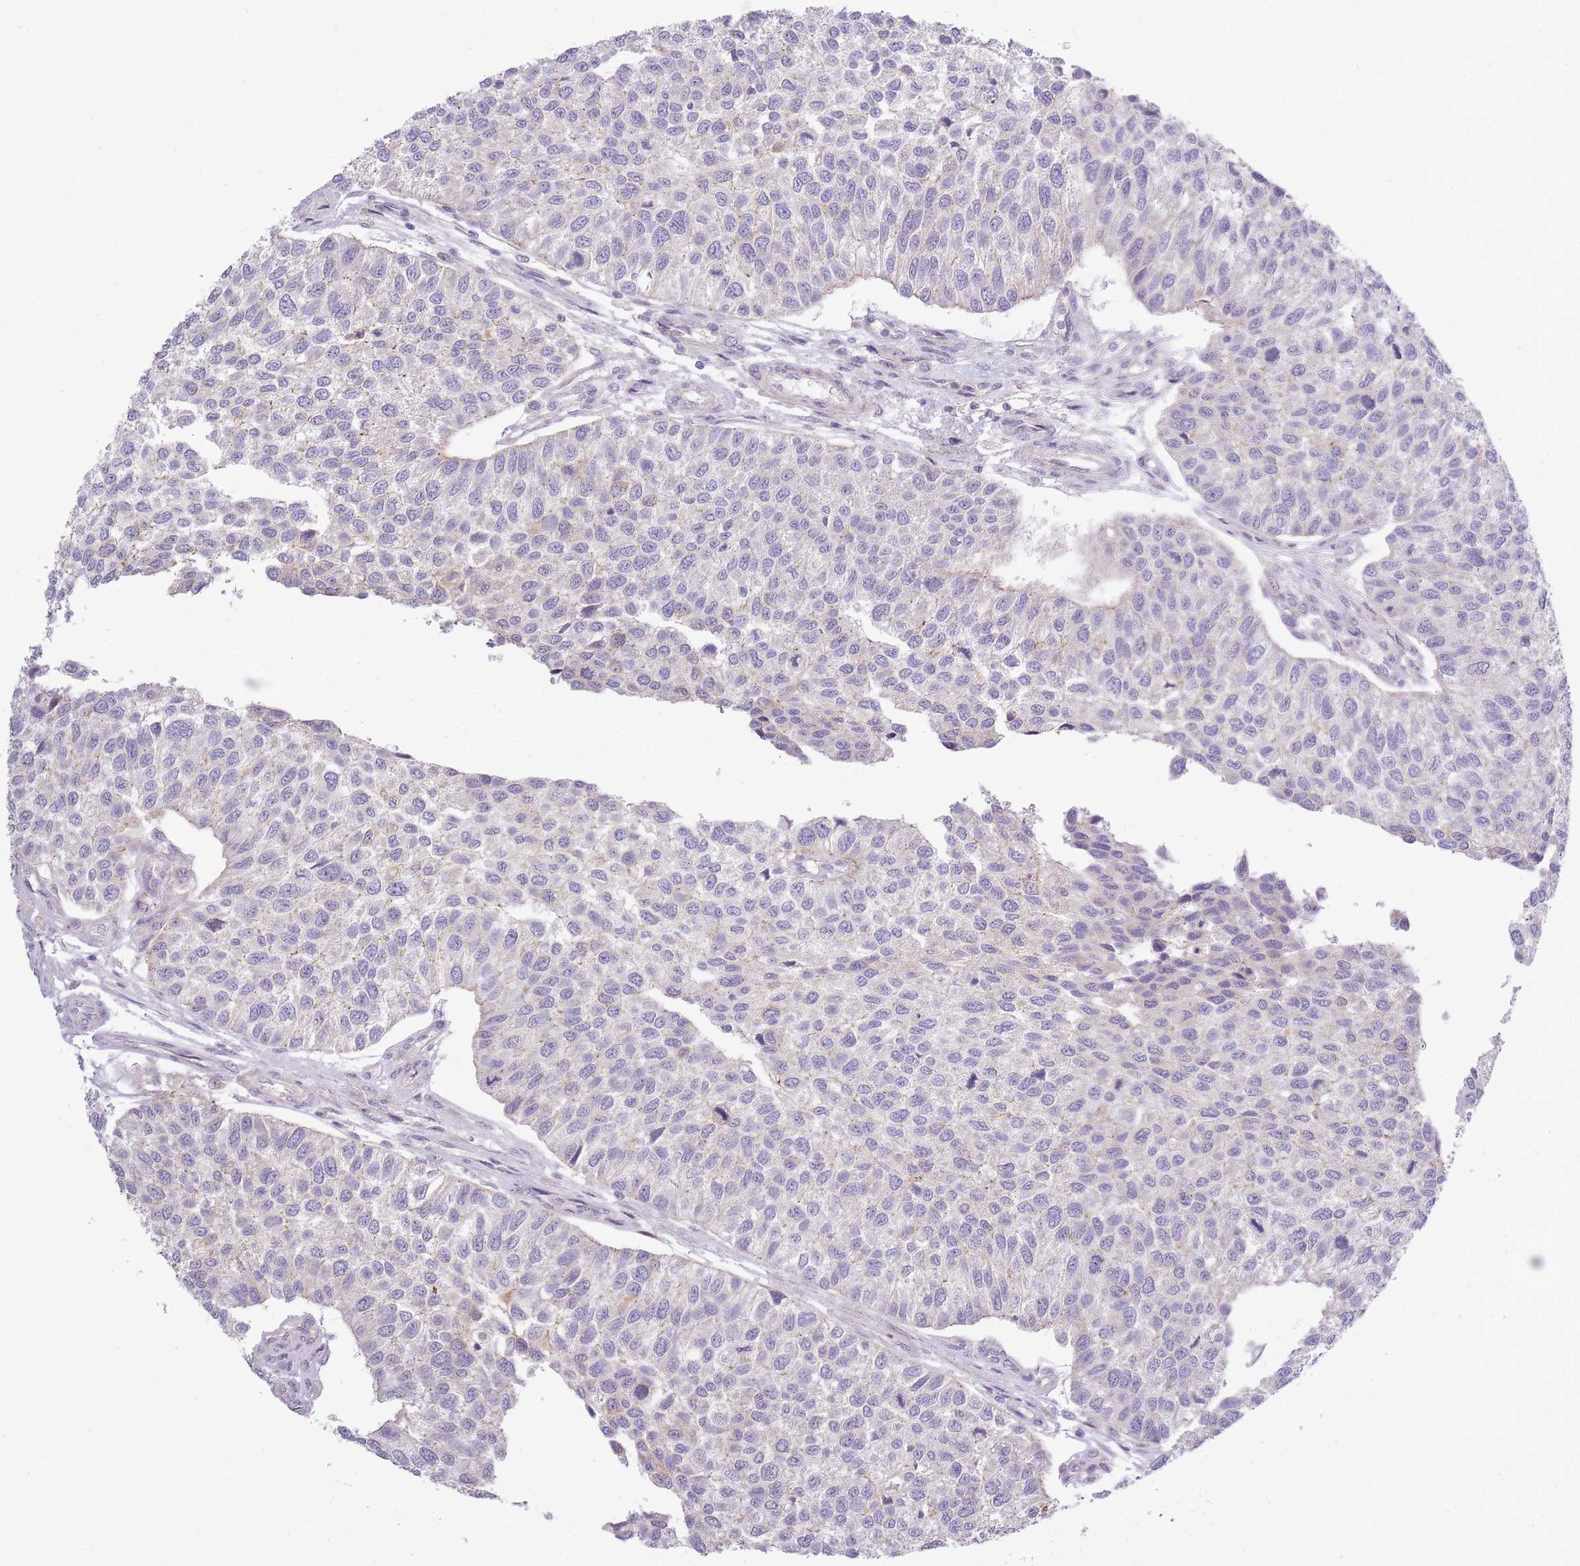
{"staining": {"intensity": "negative", "quantity": "none", "location": "none"}, "tissue": "urothelial cancer", "cell_type": "Tumor cells", "image_type": "cancer", "snomed": [{"axis": "morphology", "description": "Urothelial carcinoma, NOS"}, {"axis": "topography", "description": "Urinary bladder"}], "caption": "An image of urothelial cancer stained for a protein shows no brown staining in tumor cells.", "gene": "TRIM61", "patient": {"sex": "male", "age": 55}}